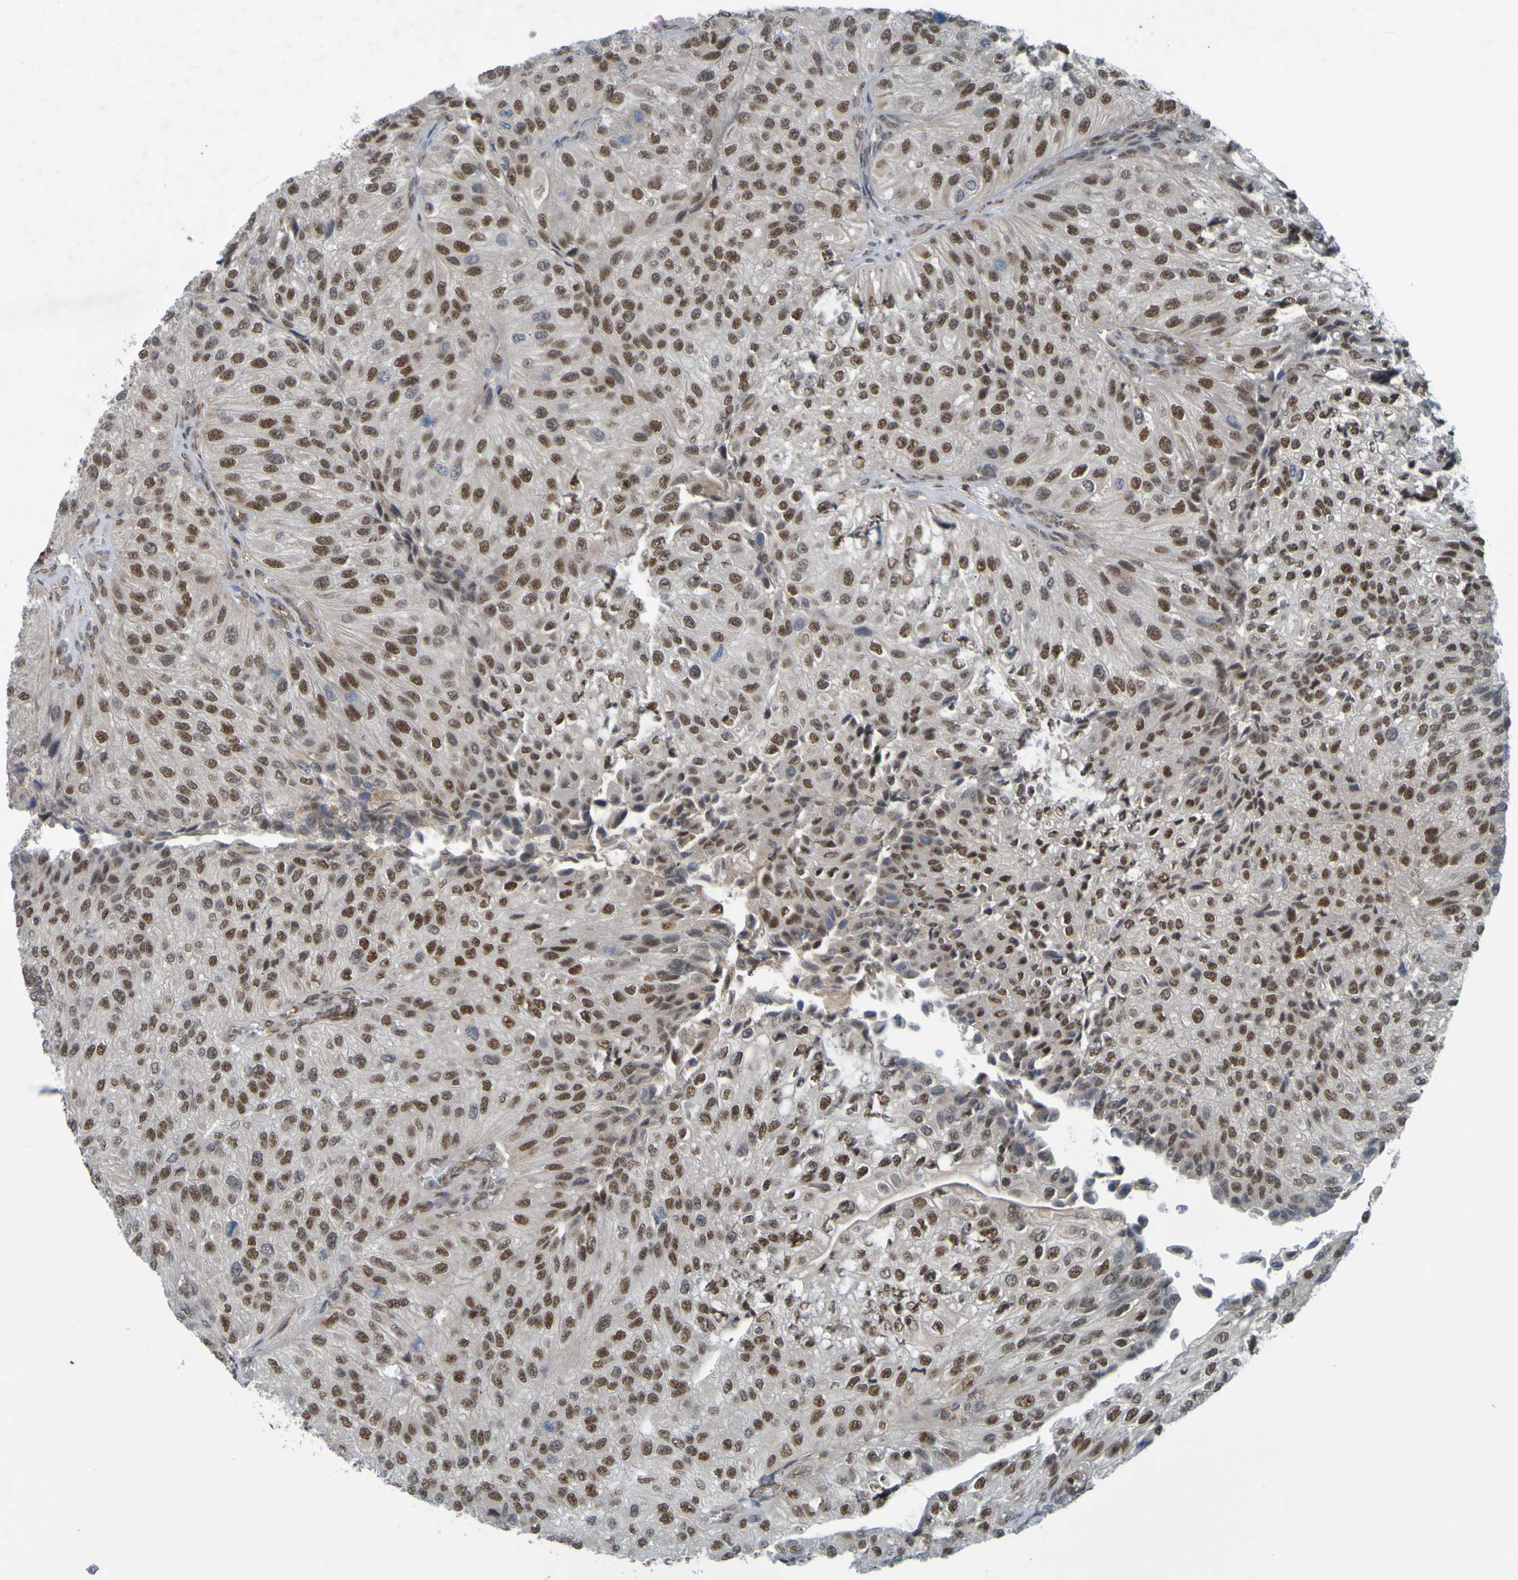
{"staining": {"intensity": "moderate", "quantity": ">75%", "location": "nuclear"}, "tissue": "urothelial cancer", "cell_type": "Tumor cells", "image_type": "cancer", "snomed": [{"axis": "morphology", "description": "Urothelial carcinoma, High grade"}, {"axis": "topography", "description": "Urinary bladder"}], "caption": "An immunohistochemistry (IHC) histopathology image of neoplastic tissue is shown. Protein staining in brown highlights moderate nuclear positivity in urothelial cancer within tumor cells.", "gene": "MCPH1", "patient": {"sex": "male", "age": 61}}